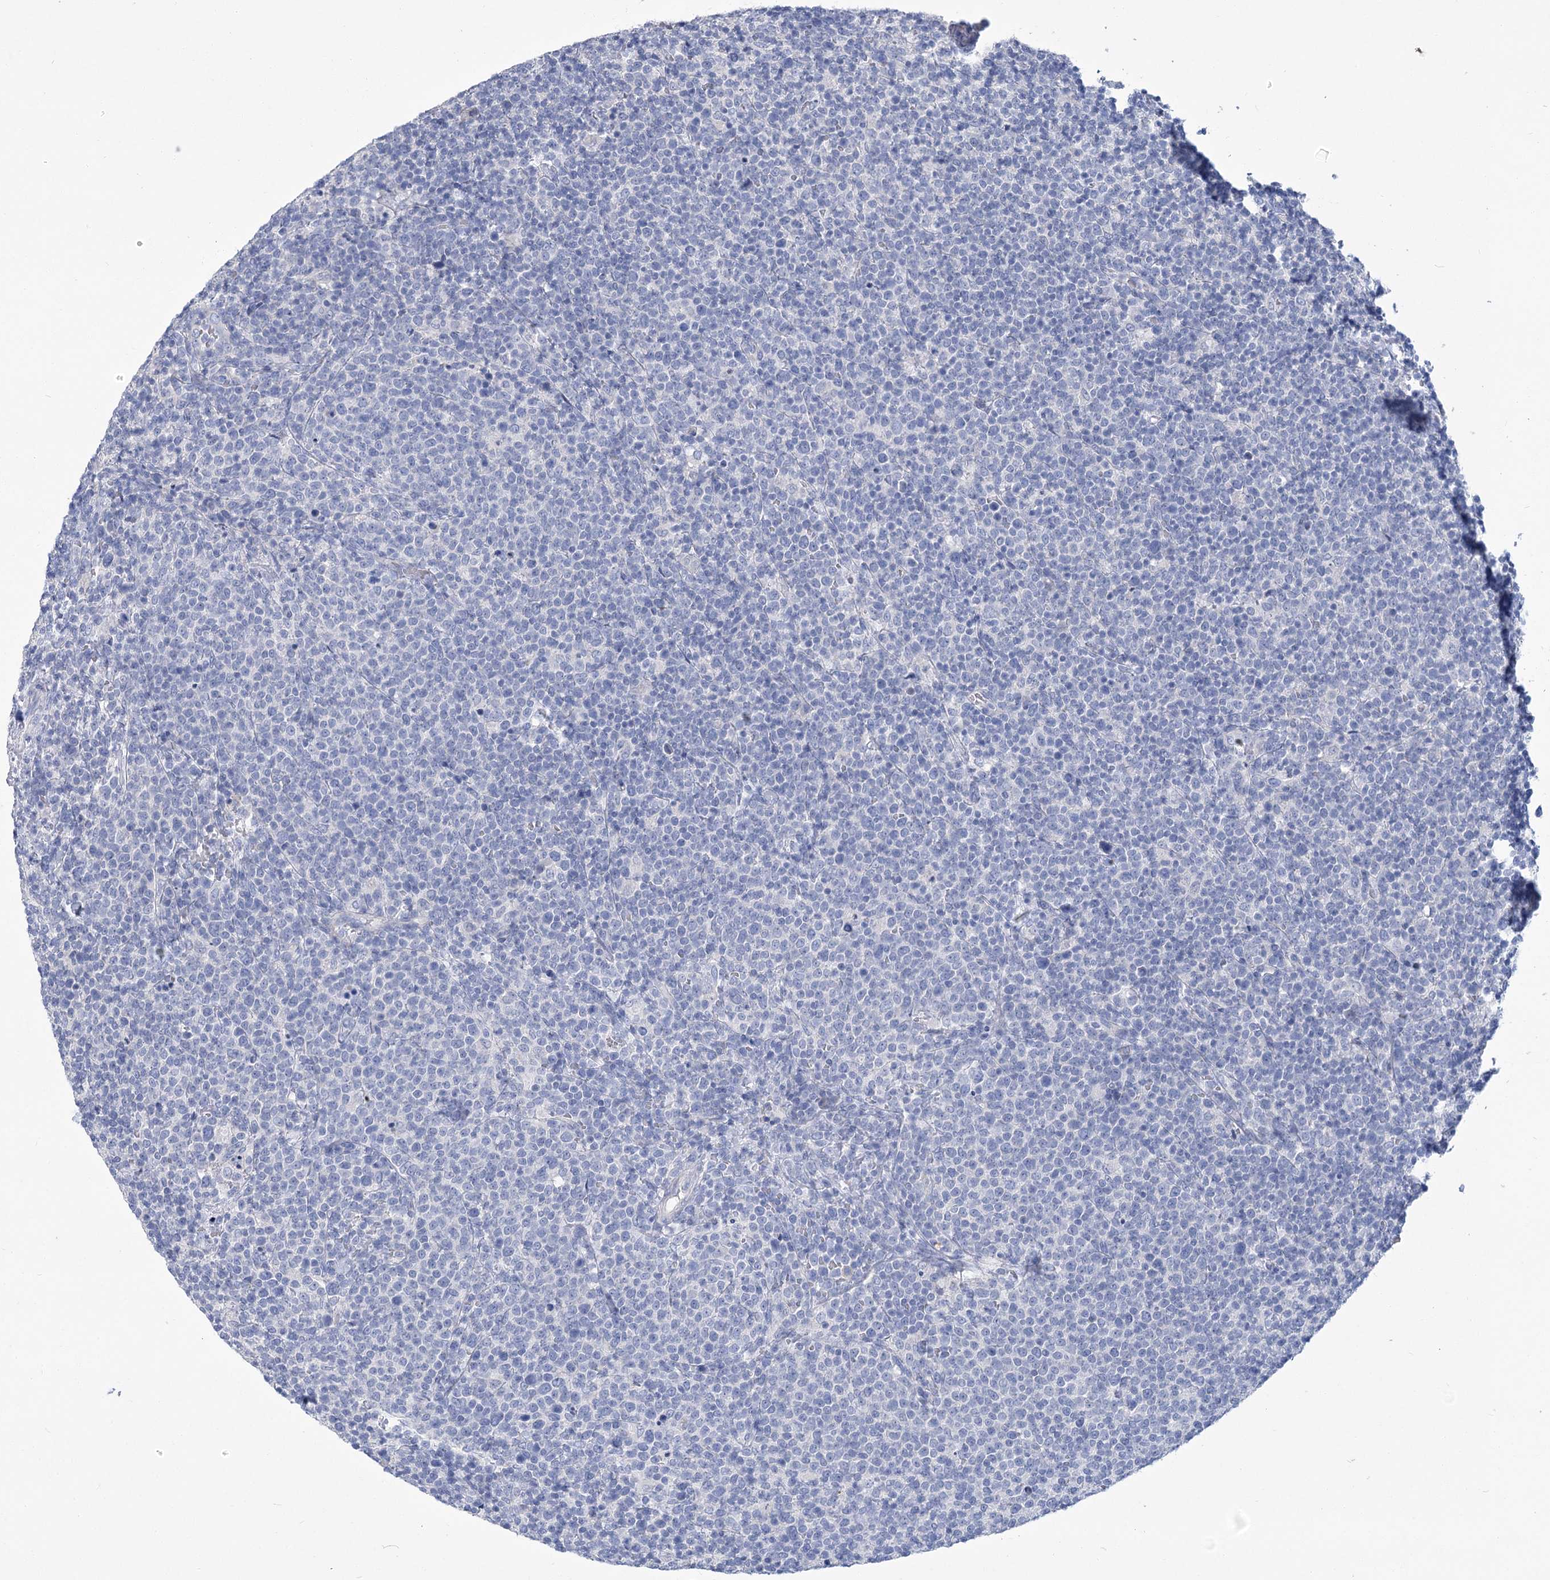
{"staining": {"intensity": "negative", "quantity": "none", "location": "none"}, "tissue": "lymphoma", "cell_type": "Tumor cells", "image_type": "cancer", "snomed": [{"axis": "morphology", "description": "Malignant lymphoma, non-Hodgkin's type, High grade"}, {"axis": "topography", "description": "Lymph node"}], "caption": "Tumor cells are negative for brown protein staining in high-grade malignant lymphoma, non-Hodgkin's type.", "gene": "SLC9A3", "patient": {"sex": "male", "age": 61}}